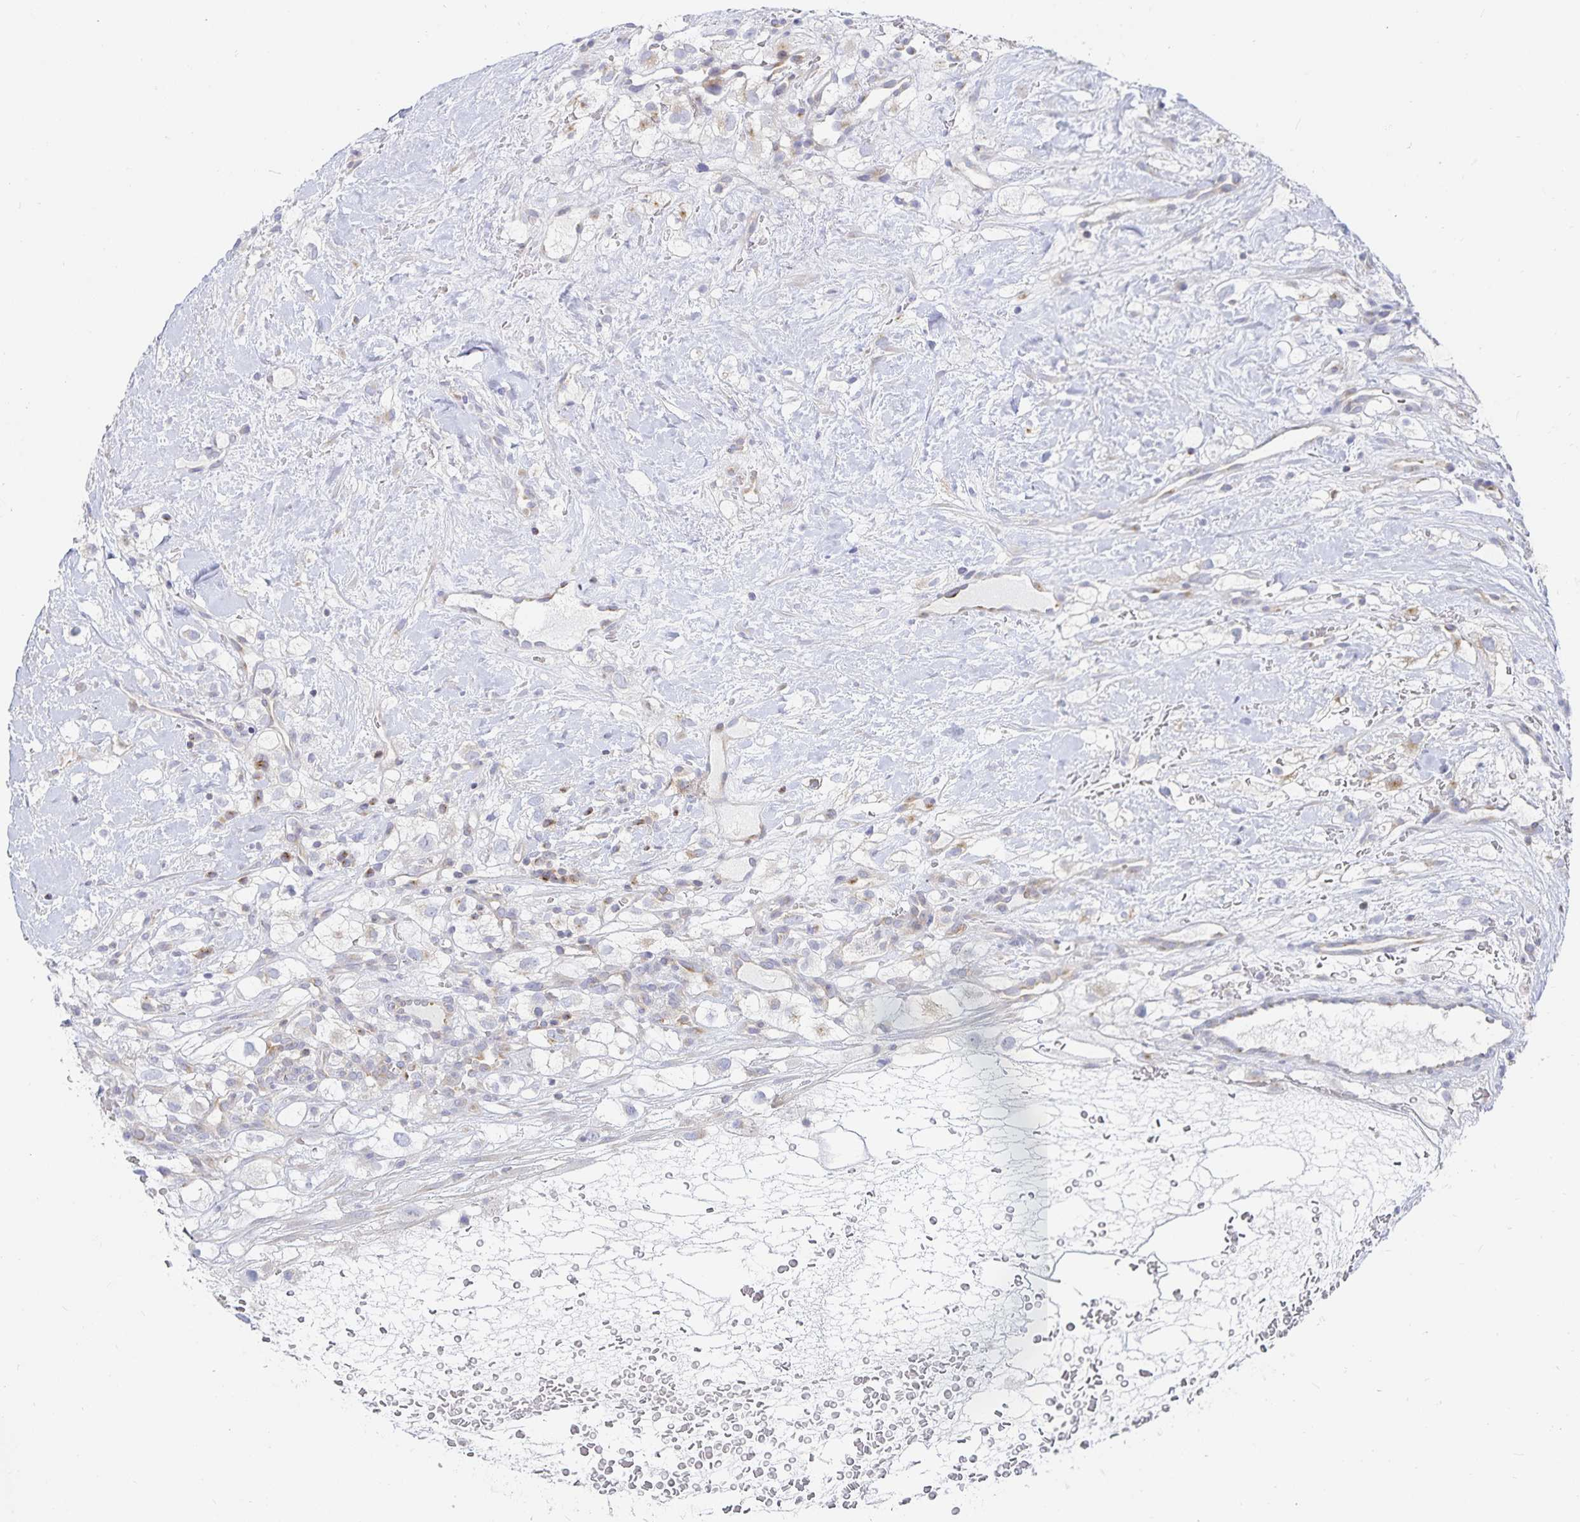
{"staining": {"intensity": "negative", "quantity": "none", "location": "none"}, "tissue": "renal cancer", "cell_type": "Tumor cells", "image_type": "cancer", "snomed": [{"axis": "morphology", "description": "Adenocarcinoma, NOS"}, {"axis": "topography", "description": "Kidney"}], "caption": "Tumor cells show no significant expression in renal cancer (adenocarcinoma).", "gene": "SFTPA1", "patient": {"sex": "male", "age": 59}}